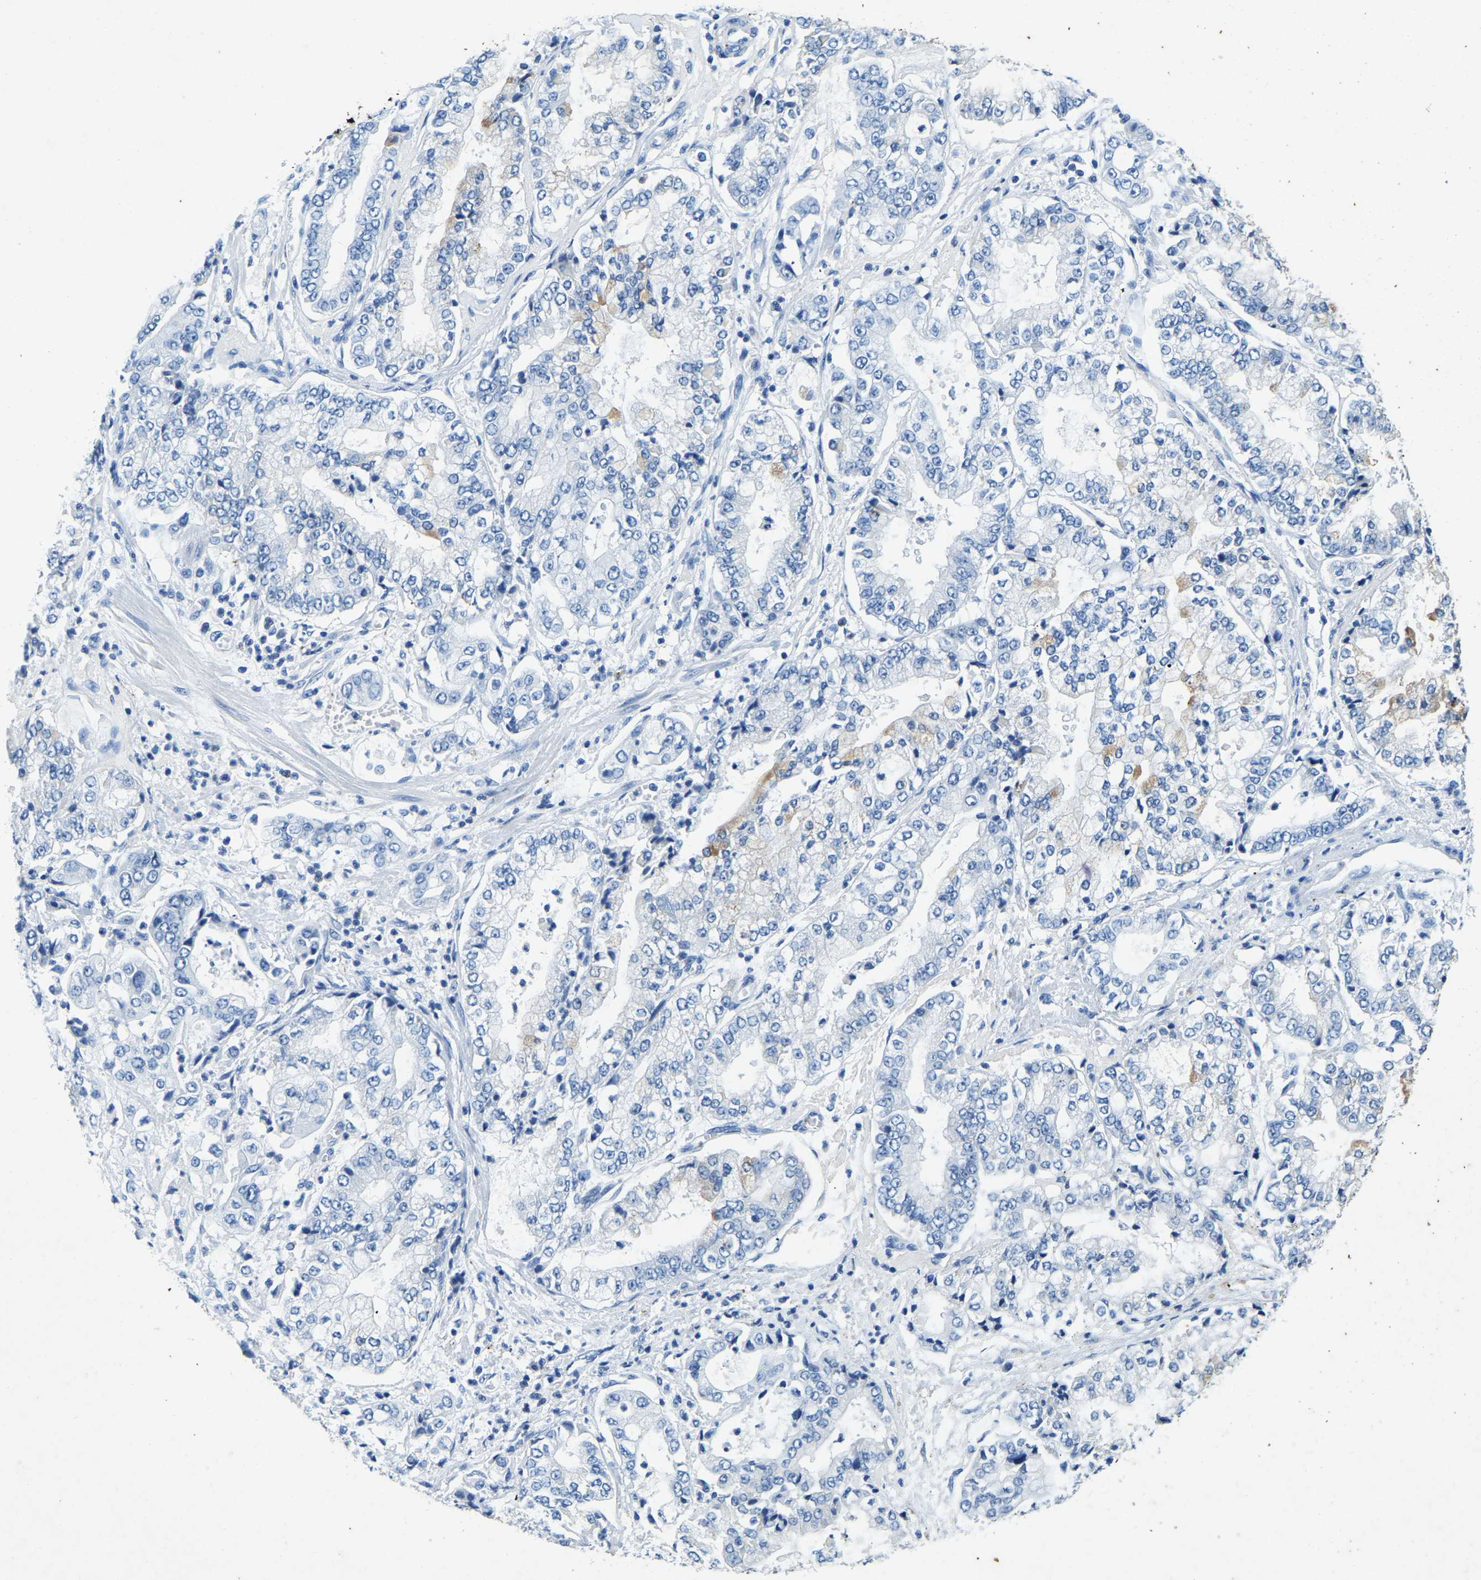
{"staining": {"intensity": "negative", "quantity": "none", "location": "none"}, "tissue": "stomach cancer", "cell_type": "Tumor cells", "image_type": "cancer", "snomed": [{"axis": "morphology", "description": "Adenocarcinoma, NOS"}, {"axis": "topography", "description": "Stomach"}], "caption": "Immunohistochemistry (IHC) of human stomach cancer displays no positivity in tumor cells.", "gene": "UBN2", "patient": {"sex": "male", "age": 76}}